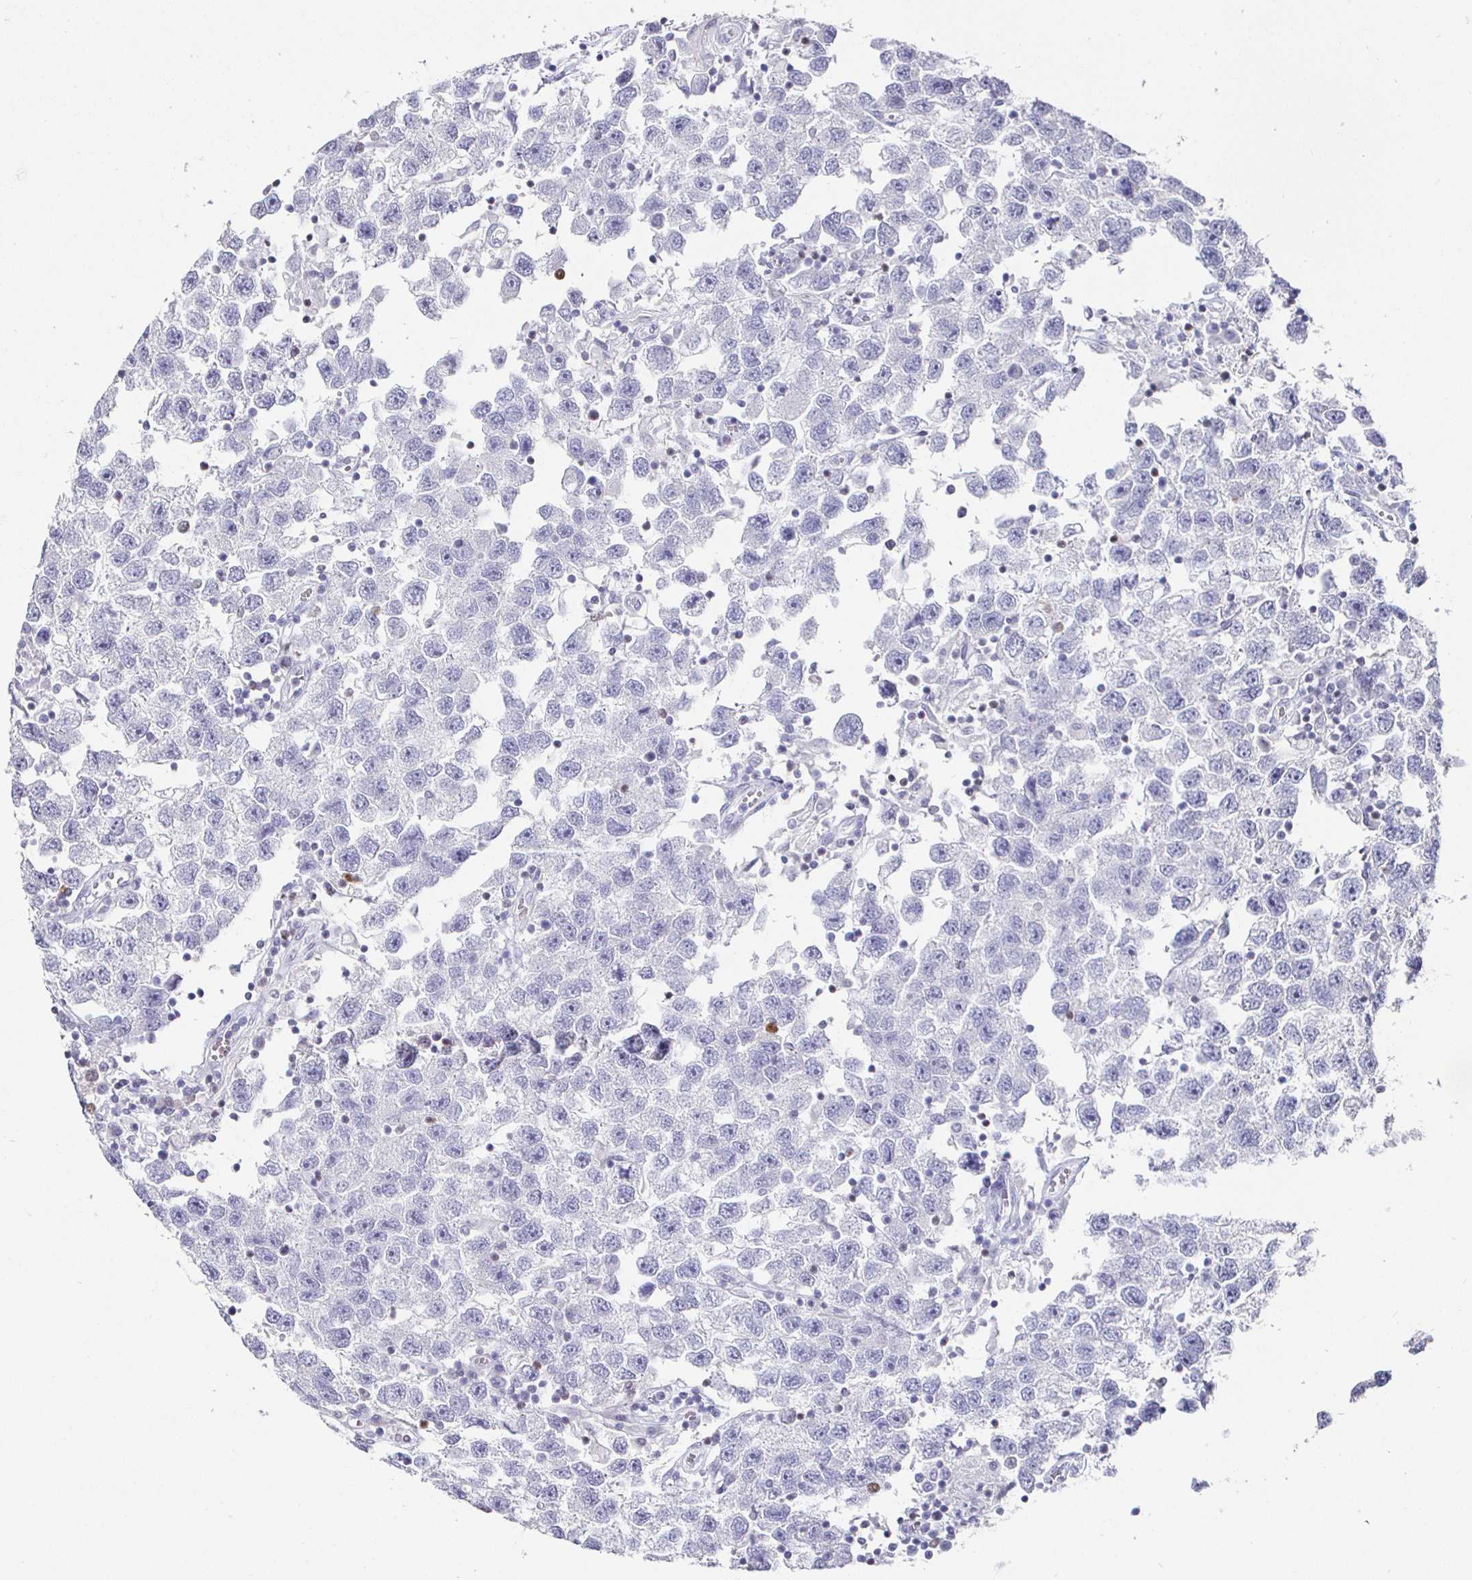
{"staining": {"intensity": "negative", "quantity": "none", "location": "none"}, "tissue": "testis cancer", "cell_type": "Tumor cells", "image_type": "cancer", "snomed": [{"axis": "morphology", "description": "Seminoma, NOS"}, {"axis": "topography", "description": "Testis"}], "caption": "Immunohistochemistry (IHC) image of neoplastic tissue: human testis cancer (seminoma) stained with DAB reveals no significant protein staining in tumor cells. Brightfield microscopy of immunohistochemistry stained with DAB (3,3'-diaminobenzidine) (brown) and hematoxylin (blue), captured at high magnification.", "gene": "RUNX2", "patient": {"sex": "male", "age": 26}}